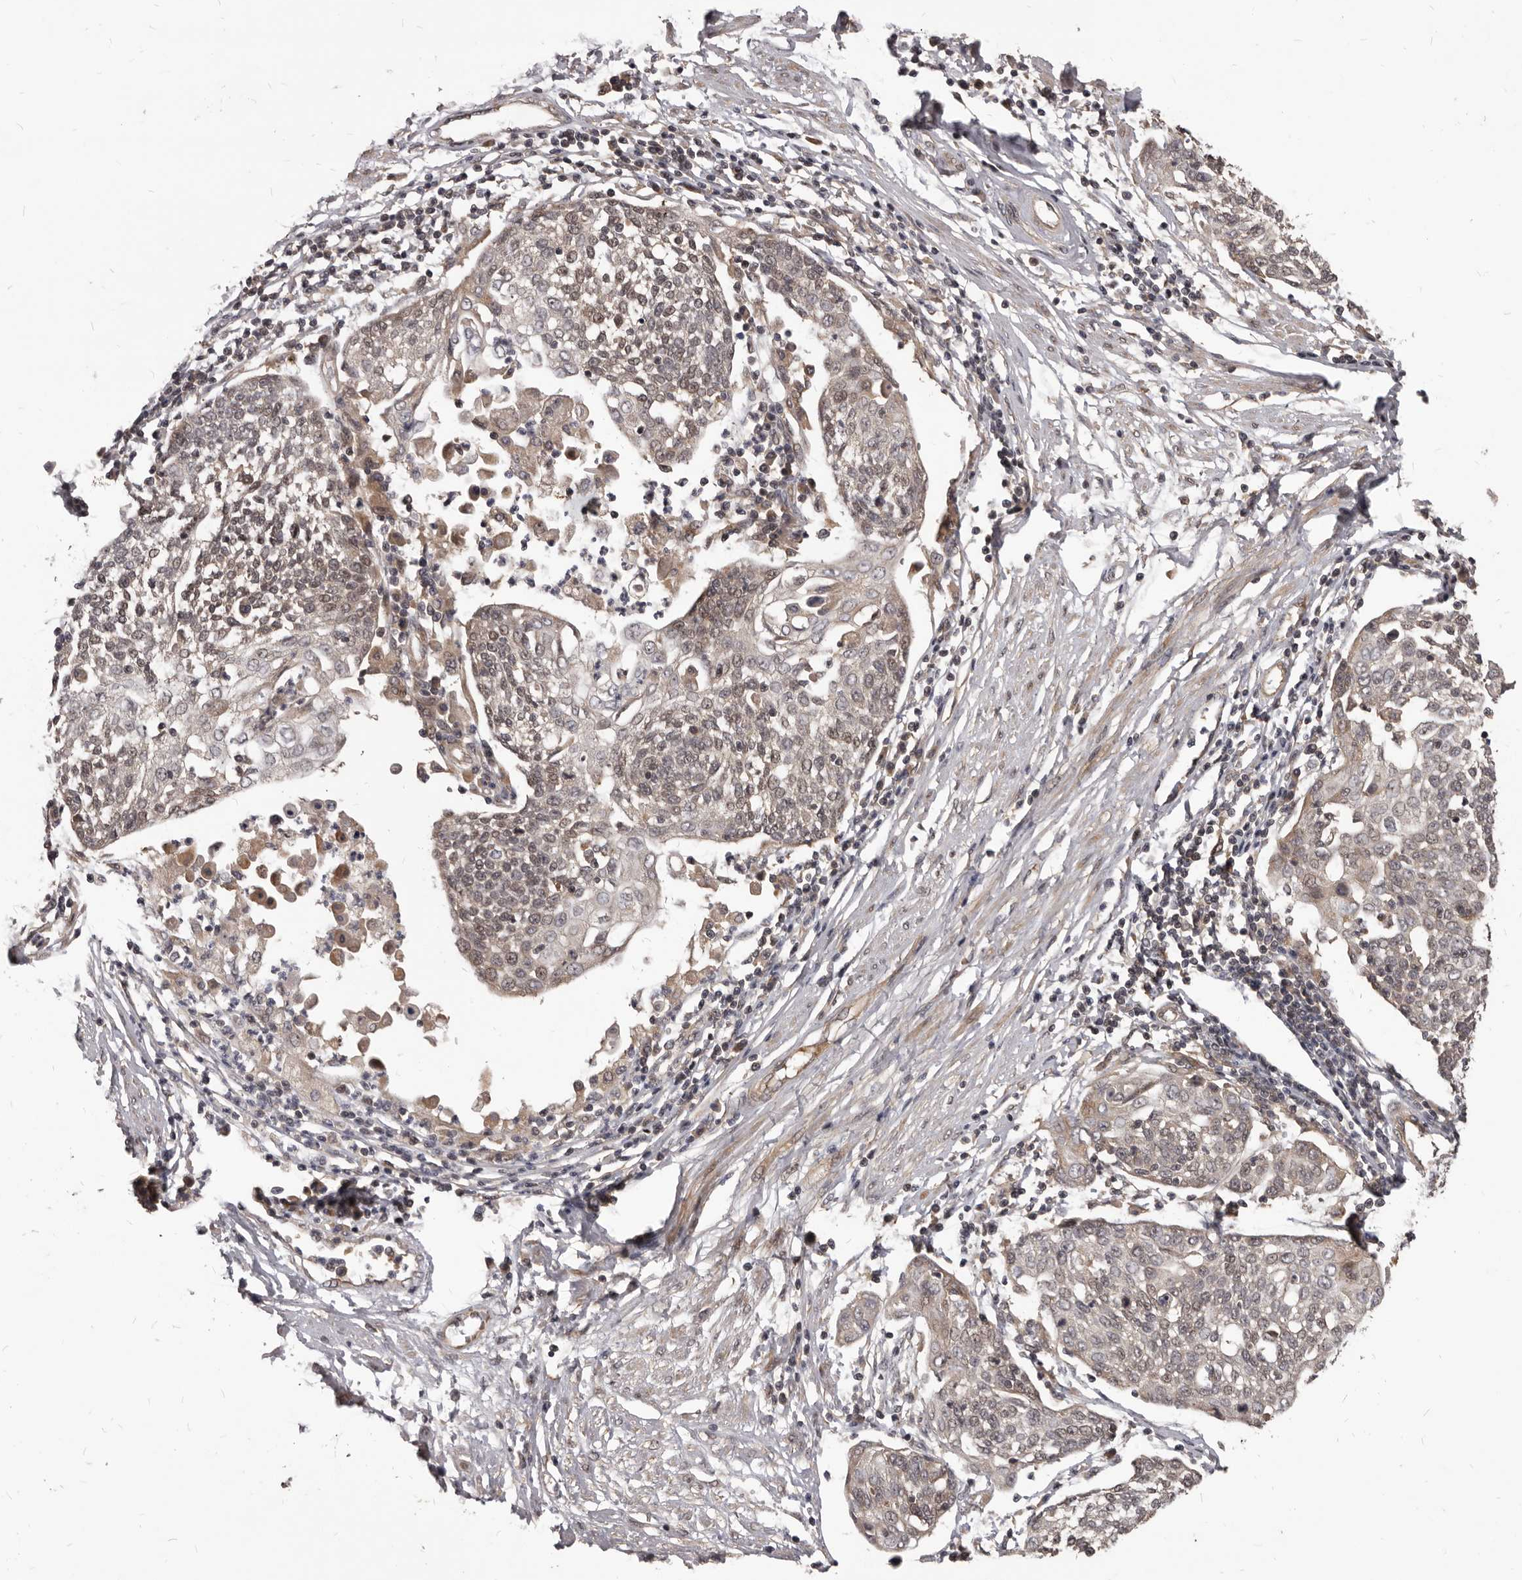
{"staining": {"intensity": "weak", "quantity": "25%-75%", "location": "cytoplasmic/membranous"}, "tissue": "cervical cancer", "cell_type": "Tumor cells", "image_type": "cancer", "snomed": [{"axis": "morphology", "description": "Squamous cell carcinoma, NOS"}, {"axis": "topography", "description": "Cervix"}], "caption": "This histopathology image exhibits cervical cancer (squamous cell carcinoma) stained with immunohistochemistry (IHC) to label a protein in brown. The cytoplasmic/membranous of tumor cells show weak positivity for the protein. Nuclei are counter-stained blue.", "gene": "GABPB2", "patient": {"sex": "female", "age": 34}}